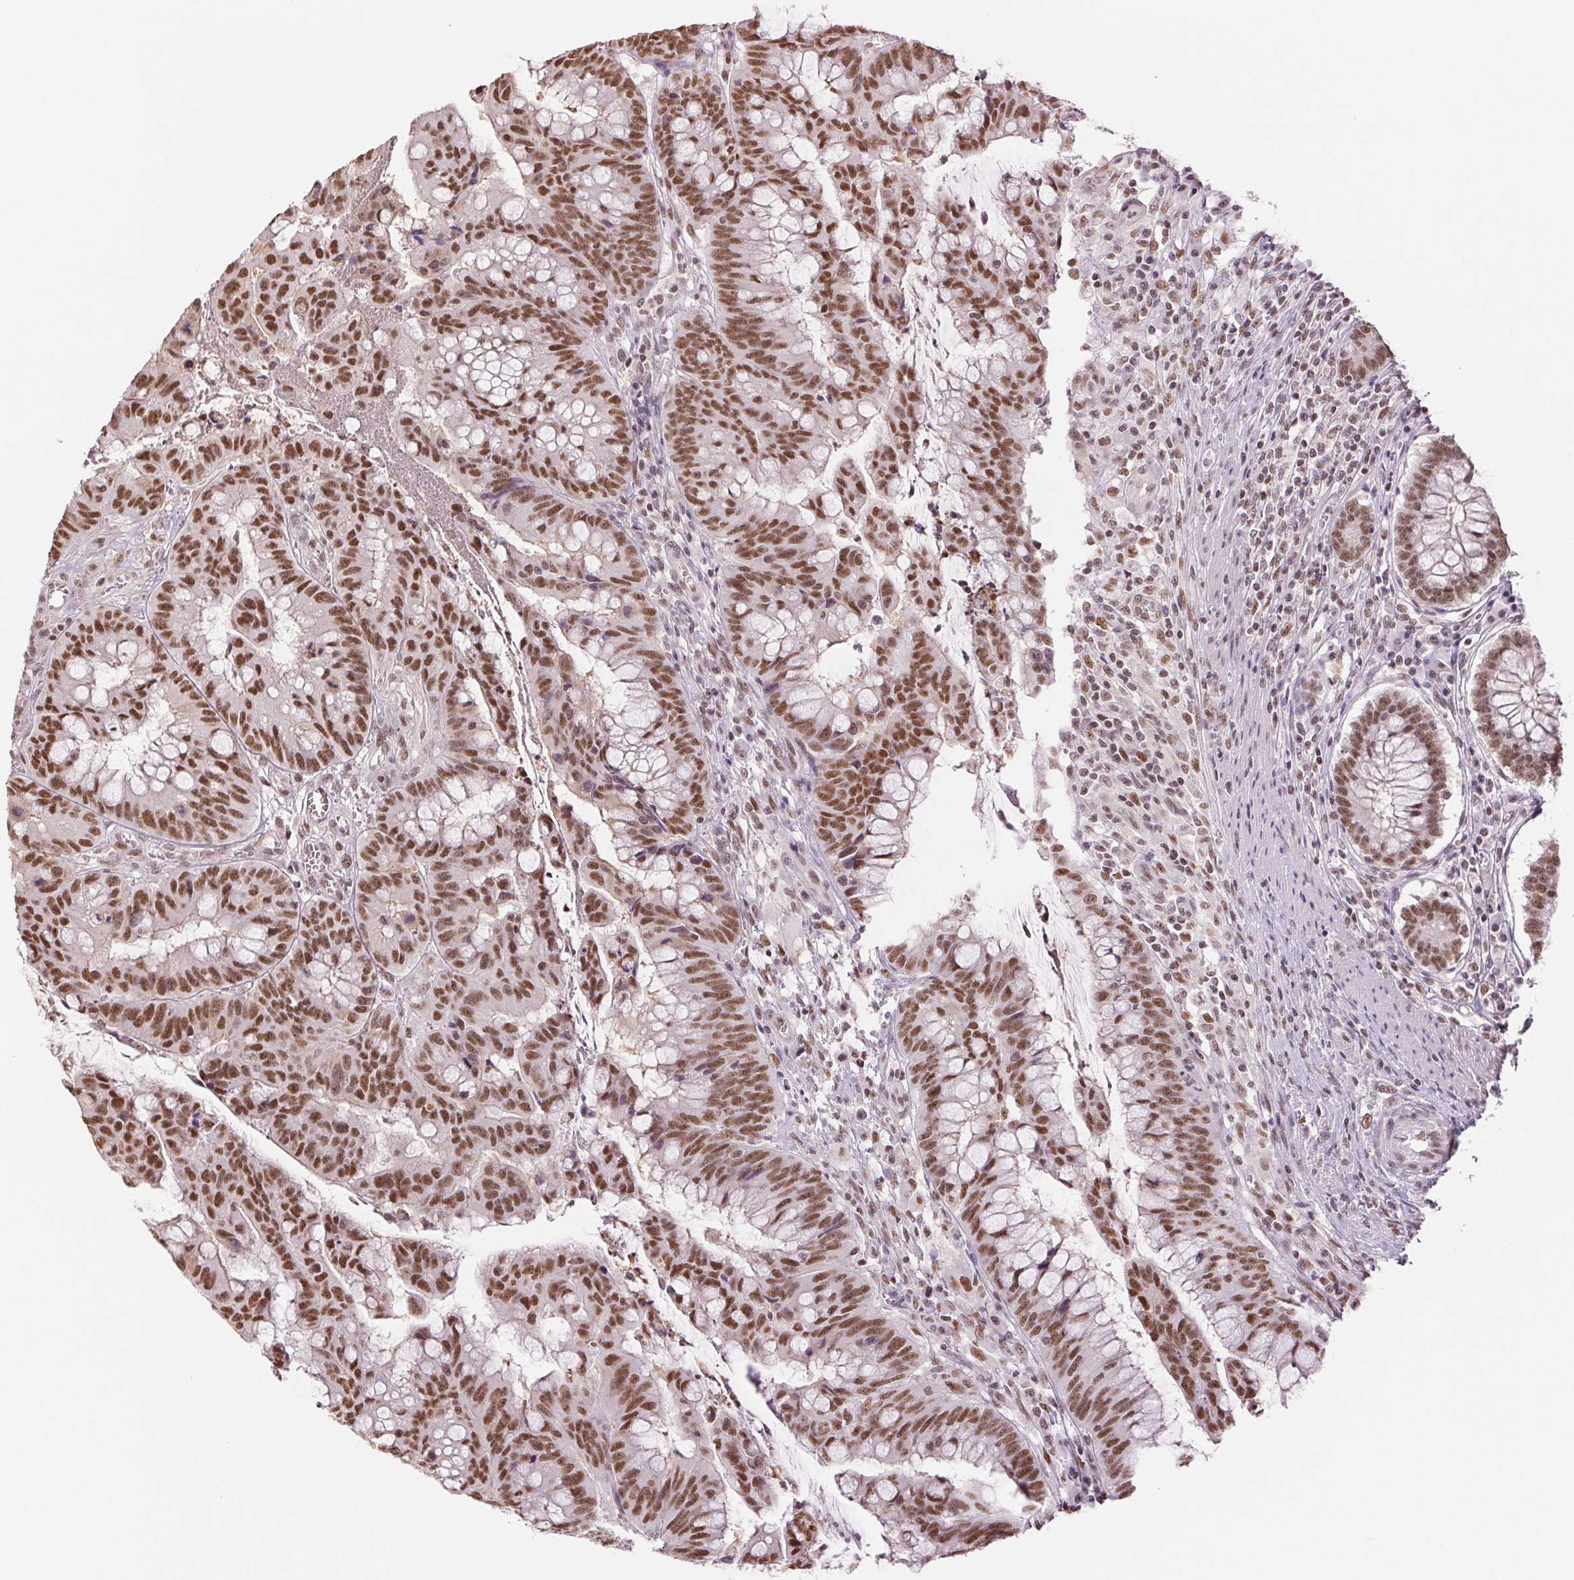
{"staining": {"intensity": "moderate", "quantity": ">75%", "location": "nuclear"}, "tissue": "colorectal cancer", "cell_type": "Tumor cells", "image_type": "cancer", "snomed": [{"axis": "morphology", "description": "Adenocarcinoma, NOS"}, {"axis": "topography", "description": "Colon"}], "caption": "About >75% of tumor cells in human adenocarcinoma (colorectal) reveal moderate nuclear protein staining as visualized by brown immunohistochemical staining.", "gene": "RPRD1B", "patient": {"sex": "male", "age": 62}}